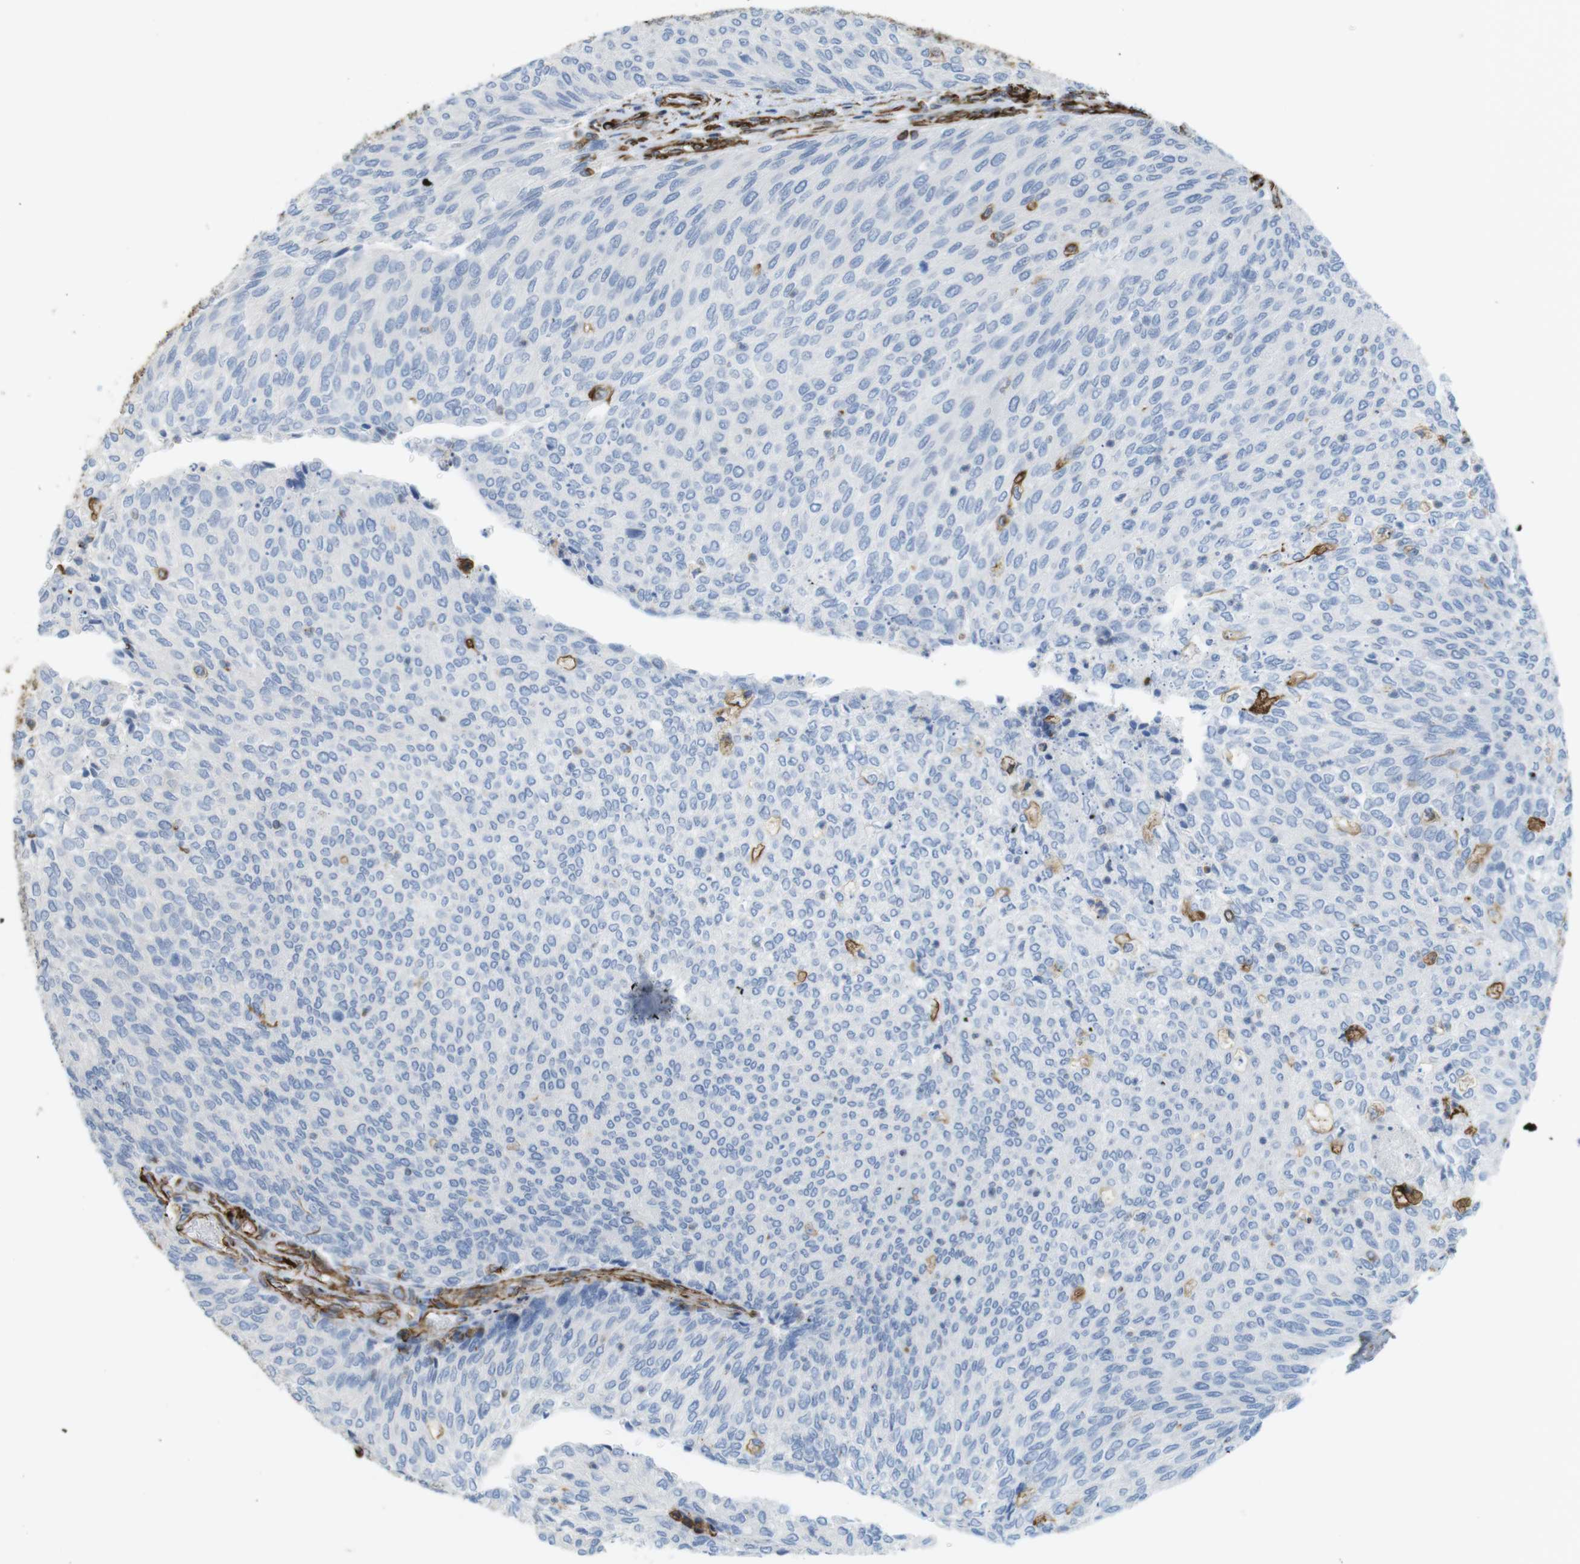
{"staining": {"intensity": "negative", "quantity": "none", "location": "none"}, "tissue": "urothelial cancer", "cell_type": "Tumor cells", "image_type": "cancer", "snomed": [{"axis": "morphology", "description": "Urothelial carcinoma, Low grade"}, {"axis": "topography", "description": "Urinary bladder"}], "caption": "A photomicrograph of human urothelial carcinoma (low-grade) is negative for staining in tumor cells.", "gene": "RALGPS1", "patient": {"sex": "female", "age": 79}}